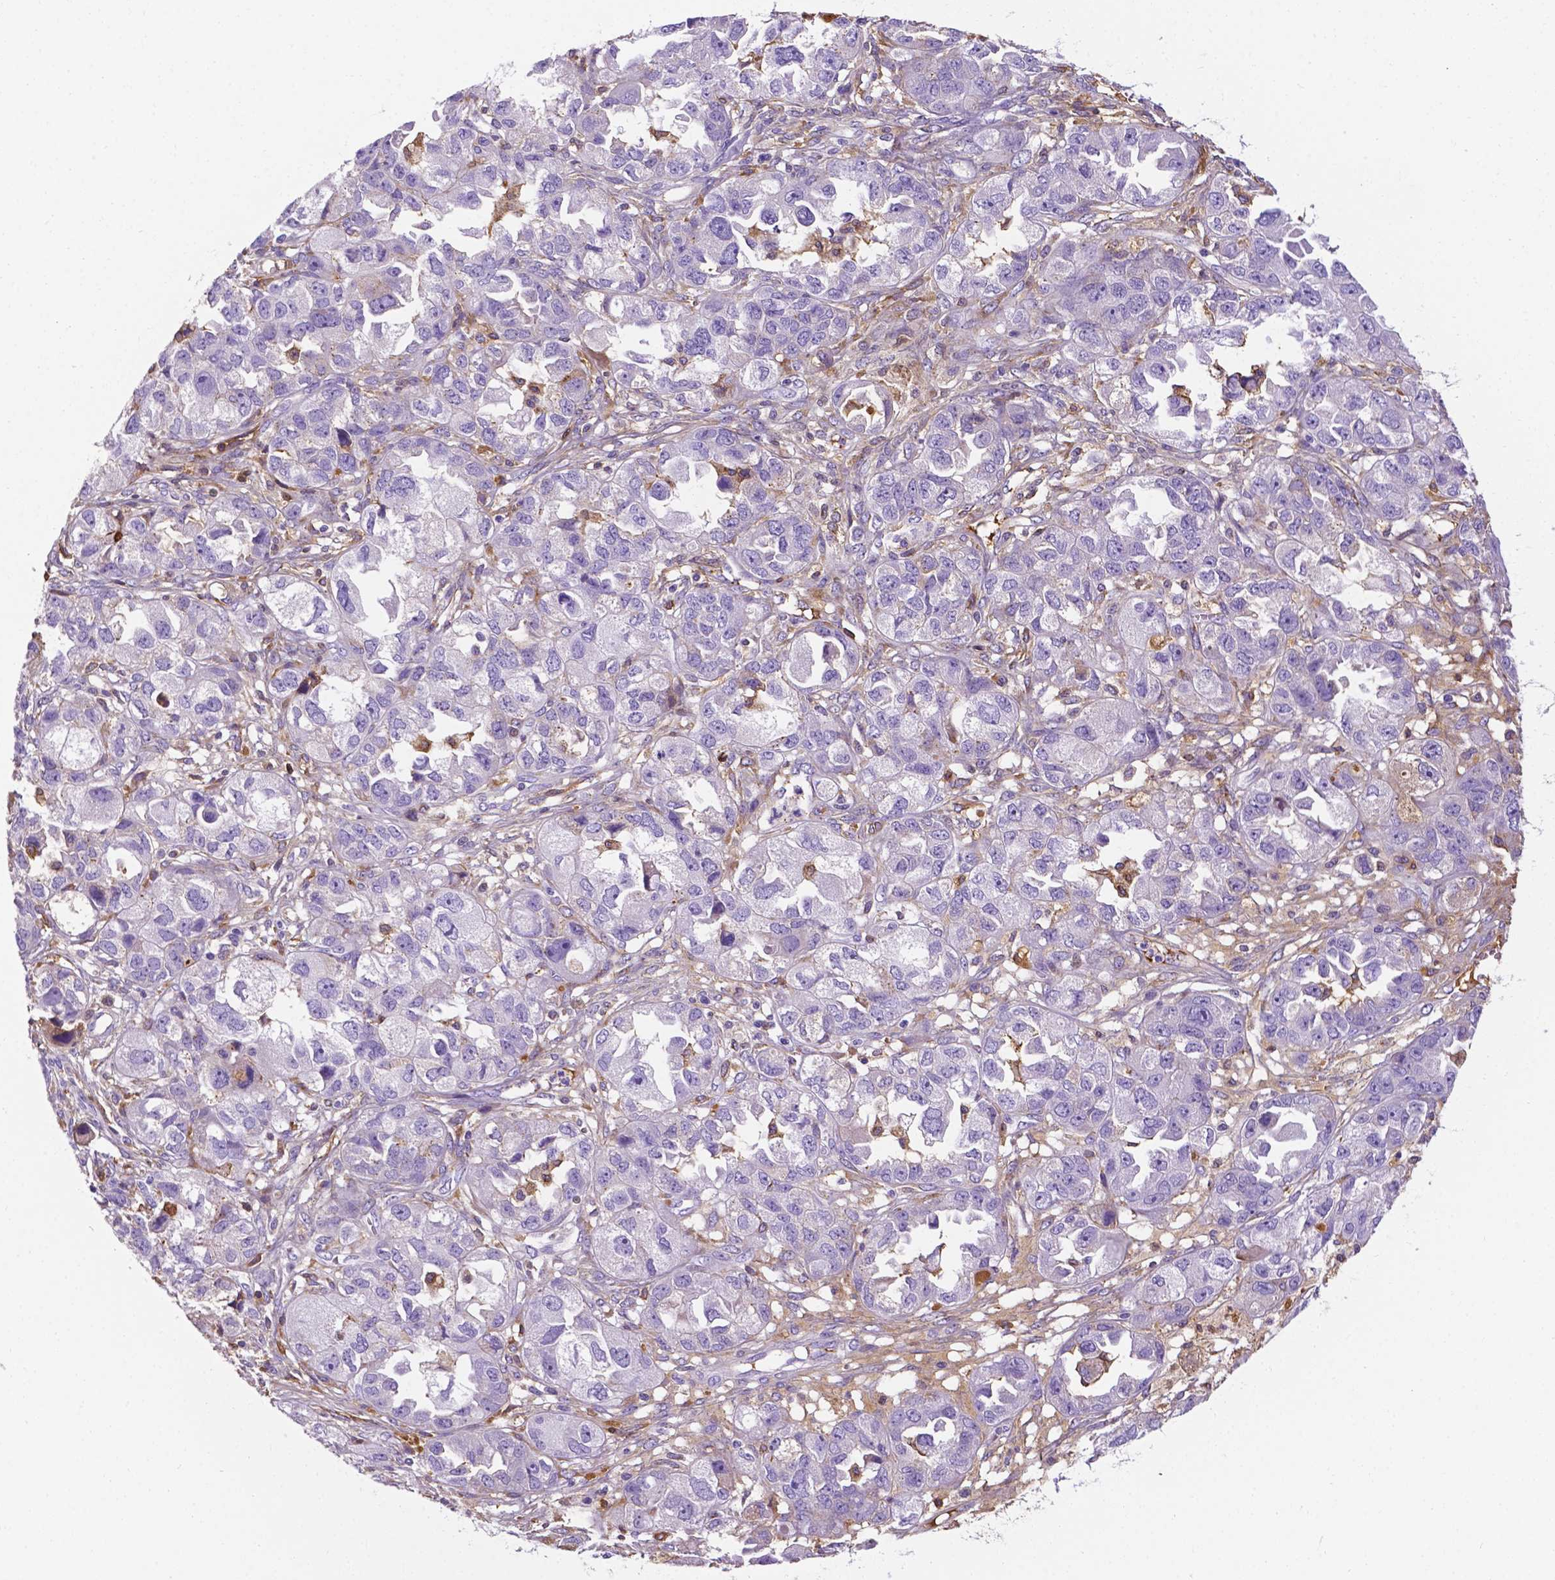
{"staining": {"intensity": "moderate", "quantity": "<25%", "location": "cytoplasmic/membranous"}, "tissue": "ovarian cancer", "cell_type": "Tumor cells", "image_type": "cancer", "snomed": [{"axis": "morphology", "description": "Cystadenocarcinoma, serous, NOS"}, {"axis": "topography", "description": "Ovary"}], "caption": "This histopathology image exhibits ovarian cancer (serous cystadenocarcinoma) stained with immunohistochemistry (IHC) to label a protein in brown. The cytoplasmic/membranous of tumor cells show moderate positivity for the protein. Nuclei are counter-stained blue.", "gene": "APOE", "patient": {"sex": "female", "age": 84}}